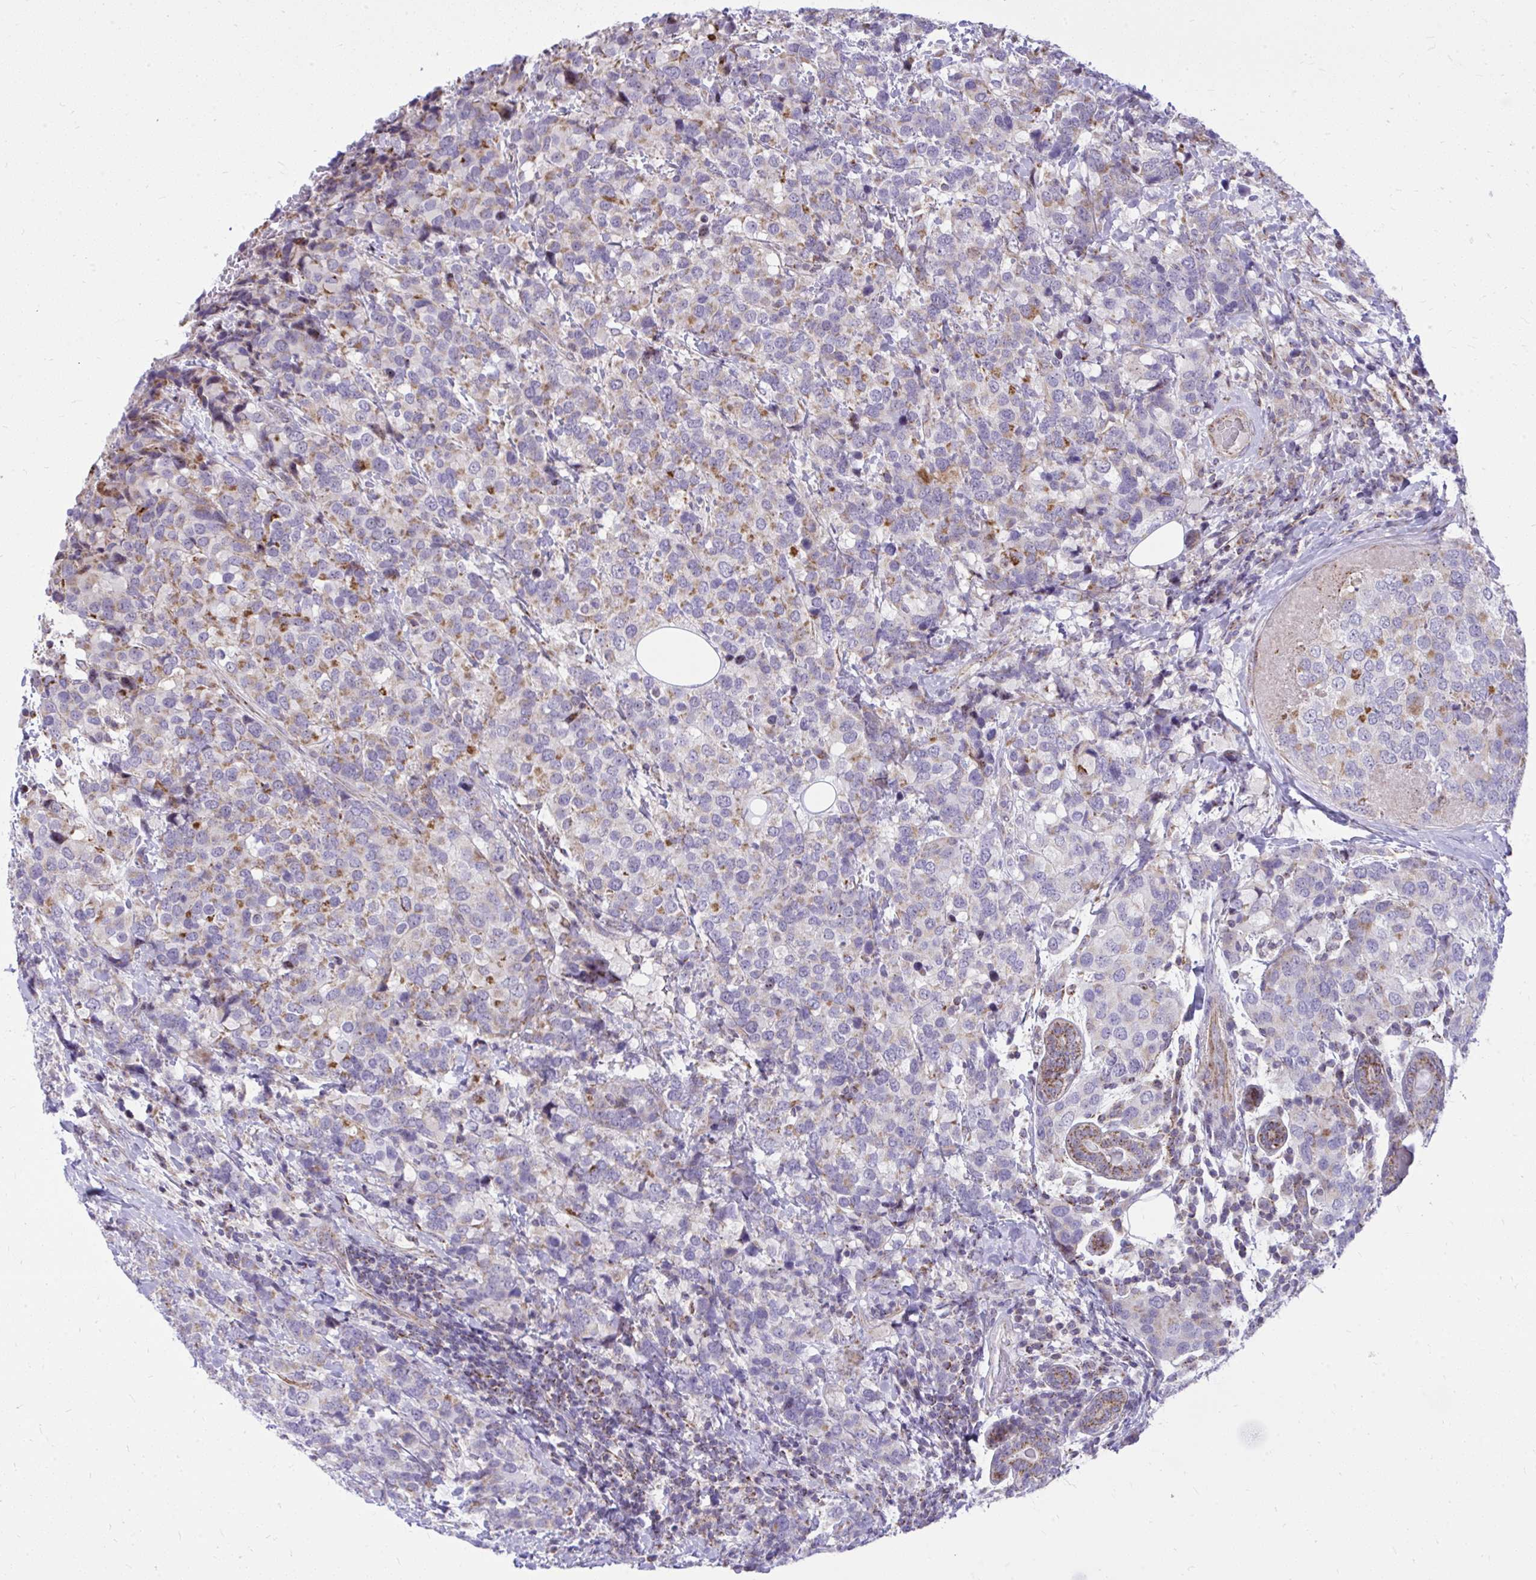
{"staining": {"intensity": "moderate", "quantity": "<25%", "location": "cytoplasmic/membranous"}, "tissue": "breast cancer", "cell_type": "Tumor cells", "image_type": "cancer", "snomed": [{"axis": "morphology", "description": "Lobular carcinoma"}, {"axis": "topography", "description": "Breast"}], "caption": "Approximately <25% of tumor cells in human lobular carcinoma (breast) display moderate cytoplasmic/membranous protein staining as visualized by brown immunohistochemical staining.", "gene": "GPRIN3", "patient": {"sex": "female", "age": 59}}